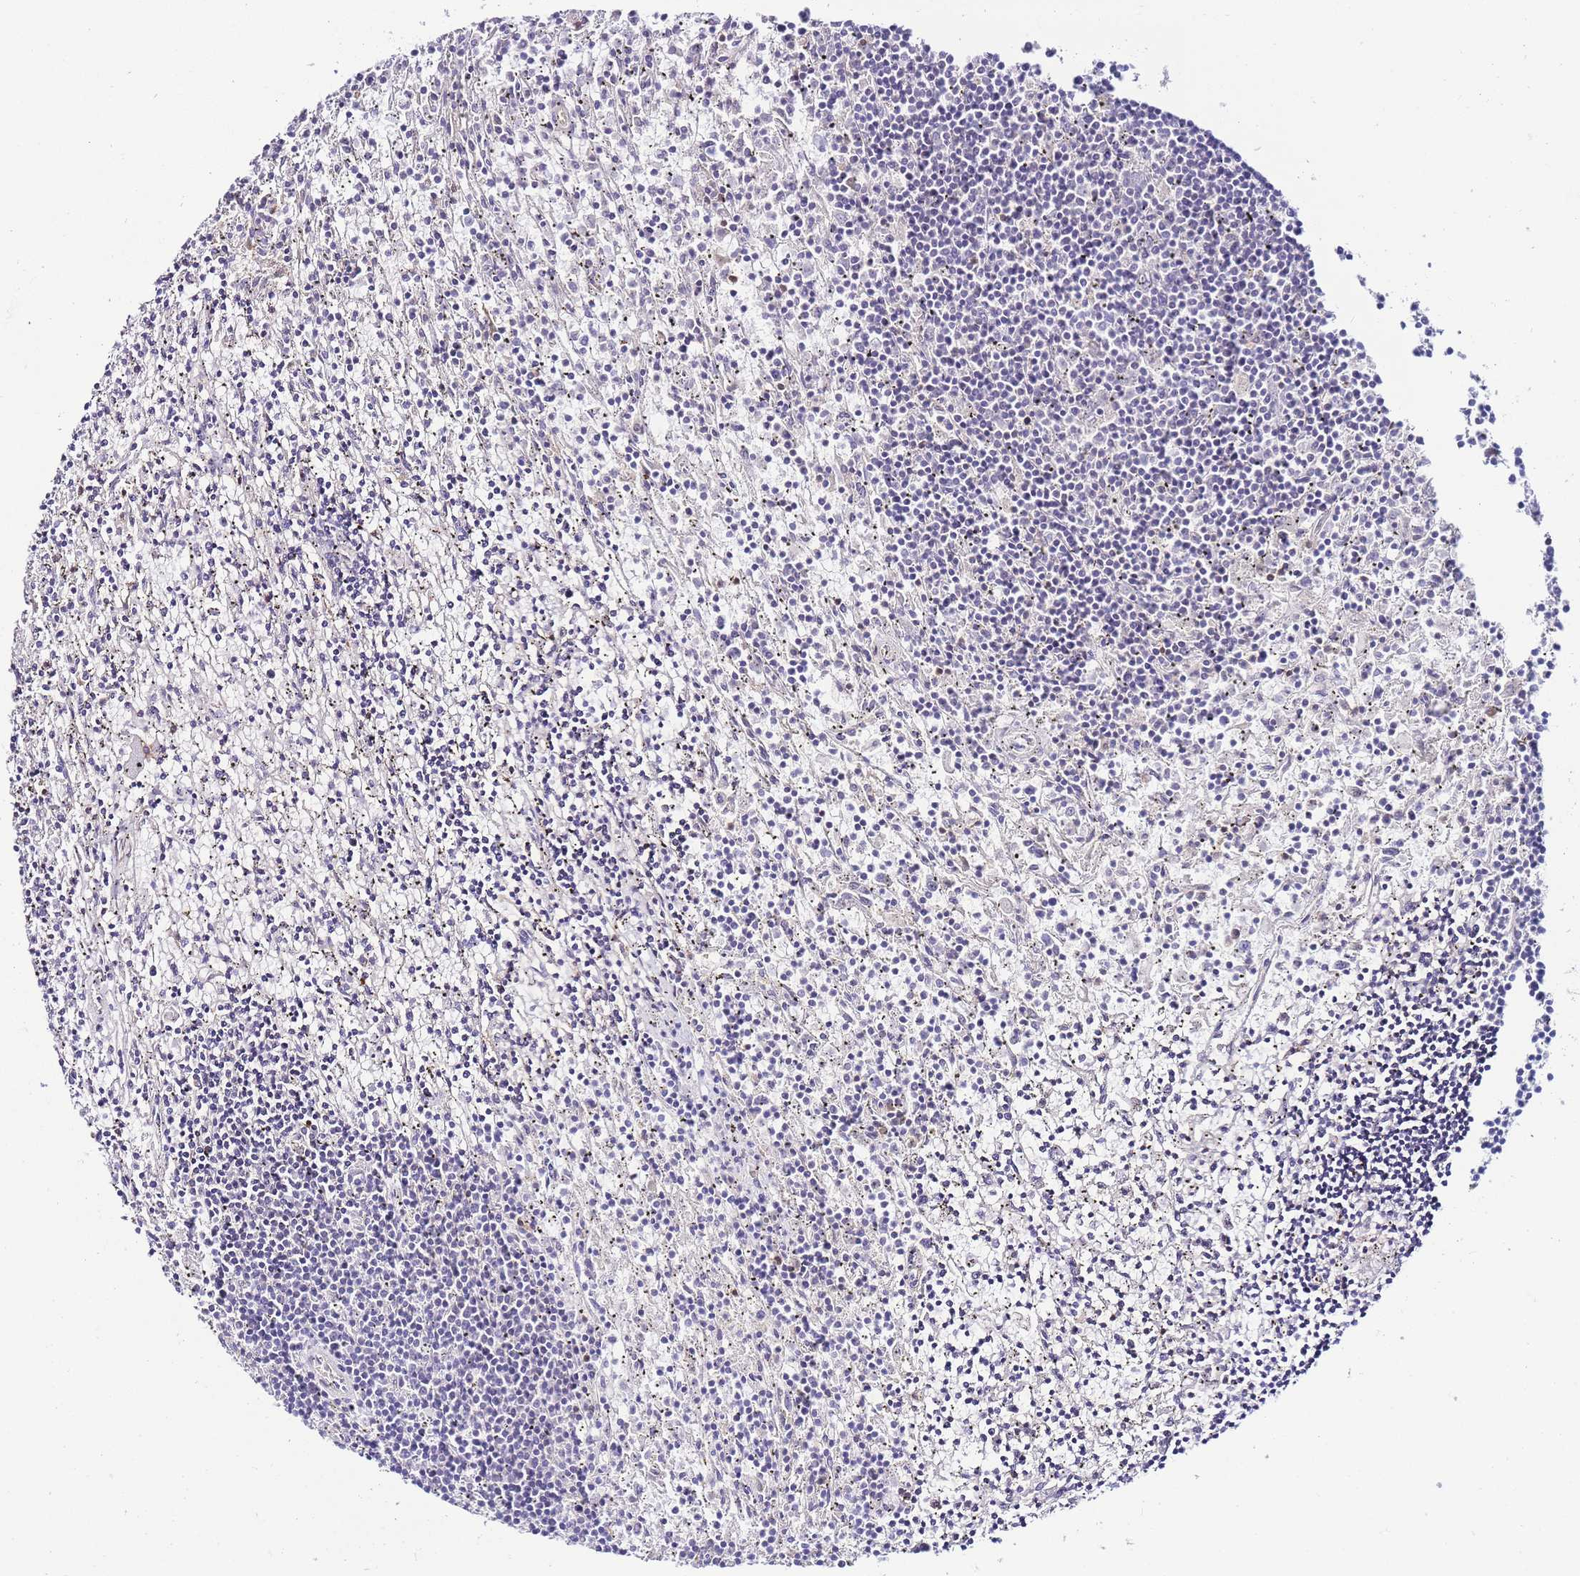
{"staining": {"intensity": "negative", "quantity": "none", "location": "none"}, "tissue": "lymphoma", "cell_type": "Tumor cells", "image_type": "cancer", "snomed": [{"axis": "morphology", "description": "Malignant lymphoma, non-Hodgkin's type, Low grade"}, {"axis": "topography", "description": "Spleen"}], "caption": "High power microscopy histopathology image of an immunohistochemistry (IHC) image of malignant lymphoma, non-Hodgkin's type (low-grade), revealing no significant positivity in tumor cells. The staining is performed using DAB (3,3'-diaminobenzidine) brown chromogen with nuclei counter-stained in using hematoxylin.", "gene": "FBN3", "patient": {"sex": "male", "age": 76}}